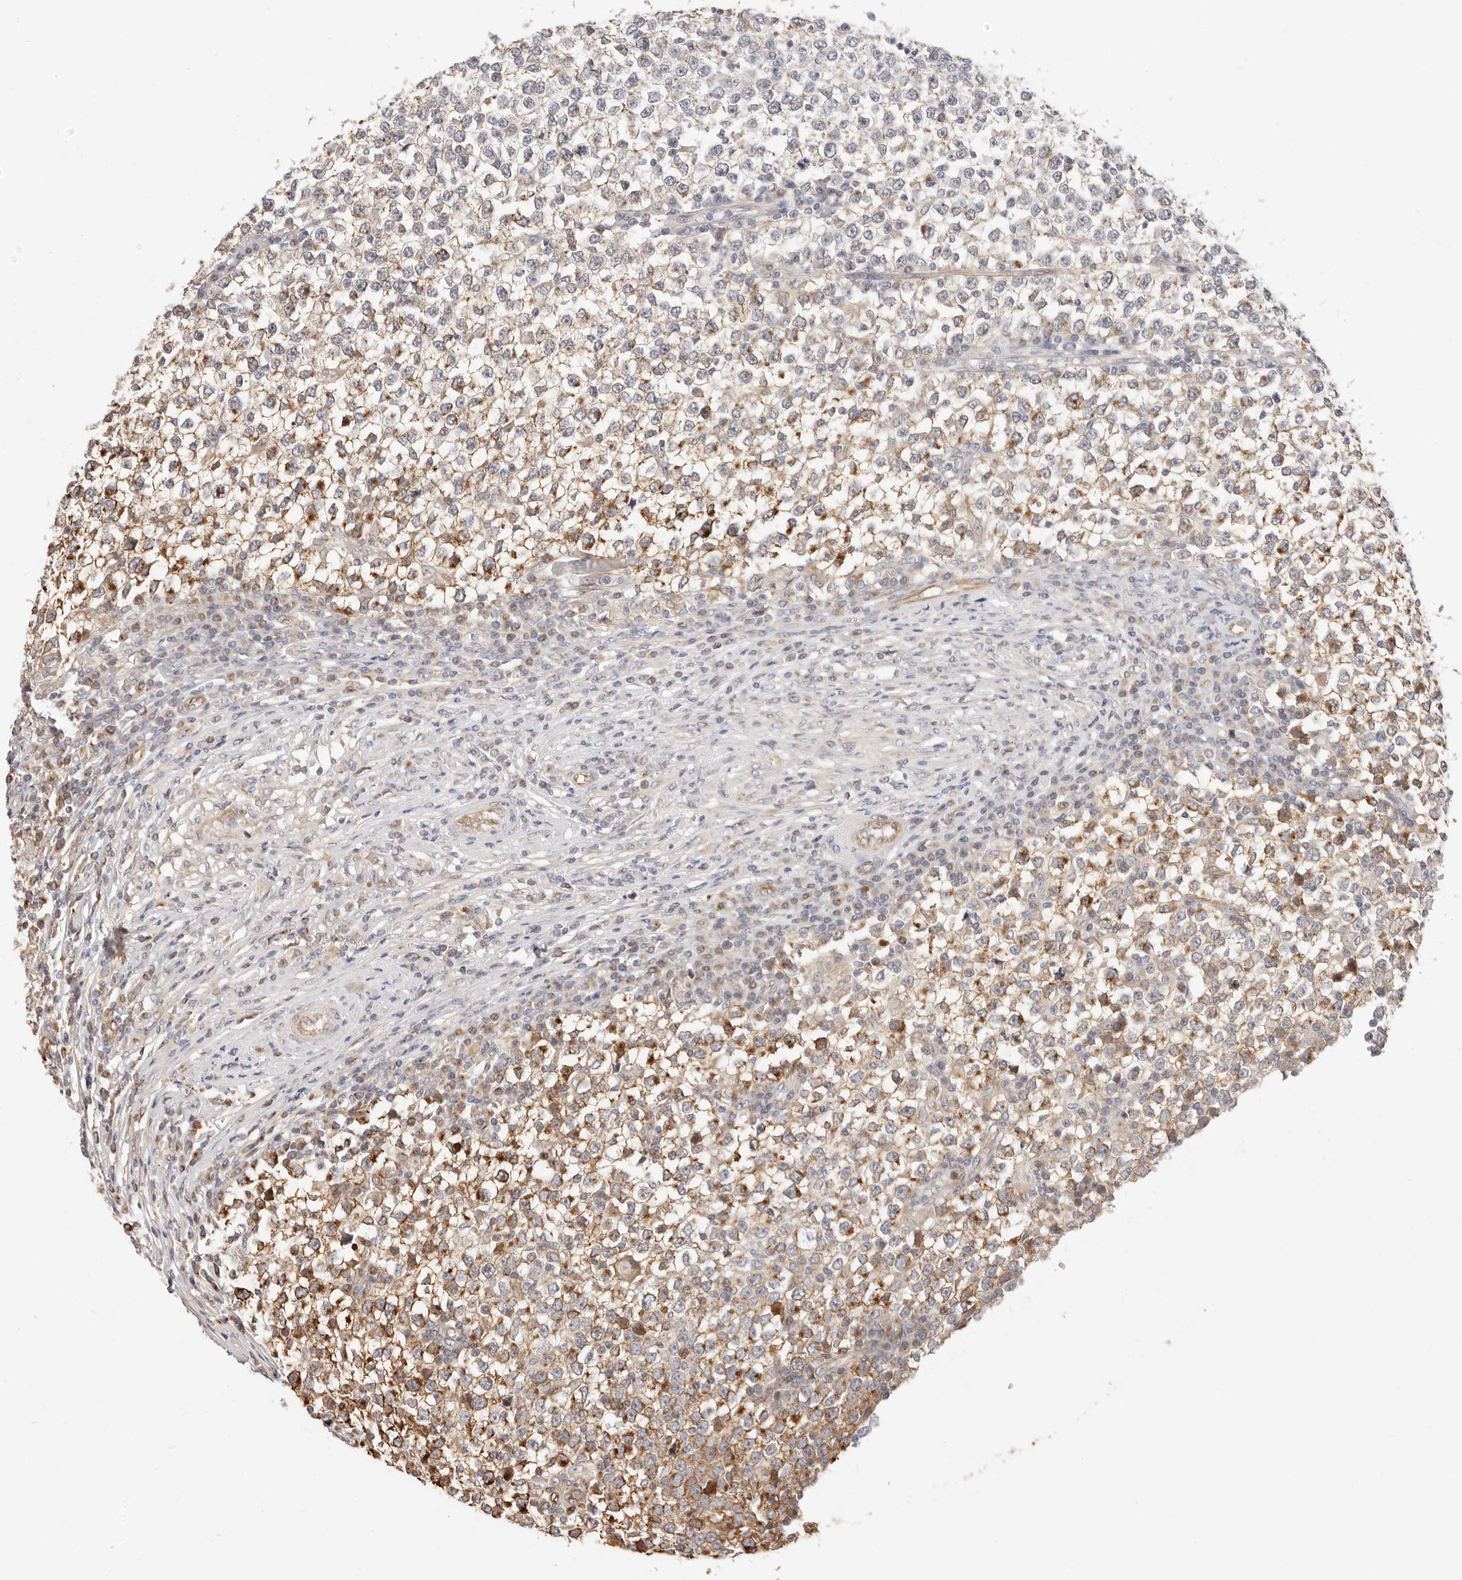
{"staining": {"intensity": "moderate", "quantity": "25%-75%", "location": "cytoplasmic/membranous"}, "tissue": "testis cancer", "cell_type": "Tumor cells", "image_type": "cancer", "snomed": [{"axis": "morphology", "description": "Seminoma, NOS"}, {"axis": "topography", "description": "Testis"}], "caption": "Immunohistochemistry (IHC) staining of seminoma (testis), which demonstrates medium levels of moderate cytoplasmic/membranous expression in approximately 25%-75% of tumor cells indicating moderate cytoplasmic/membranous protein expression. The staining was performed using DAB (3,3'-diaminobenzidine) (brown) for protein detection and nuclei were counterstained in hematoxylin (blue).", "gene": "DTNBP1", "patient": {"sex": "male", "age": 65}}